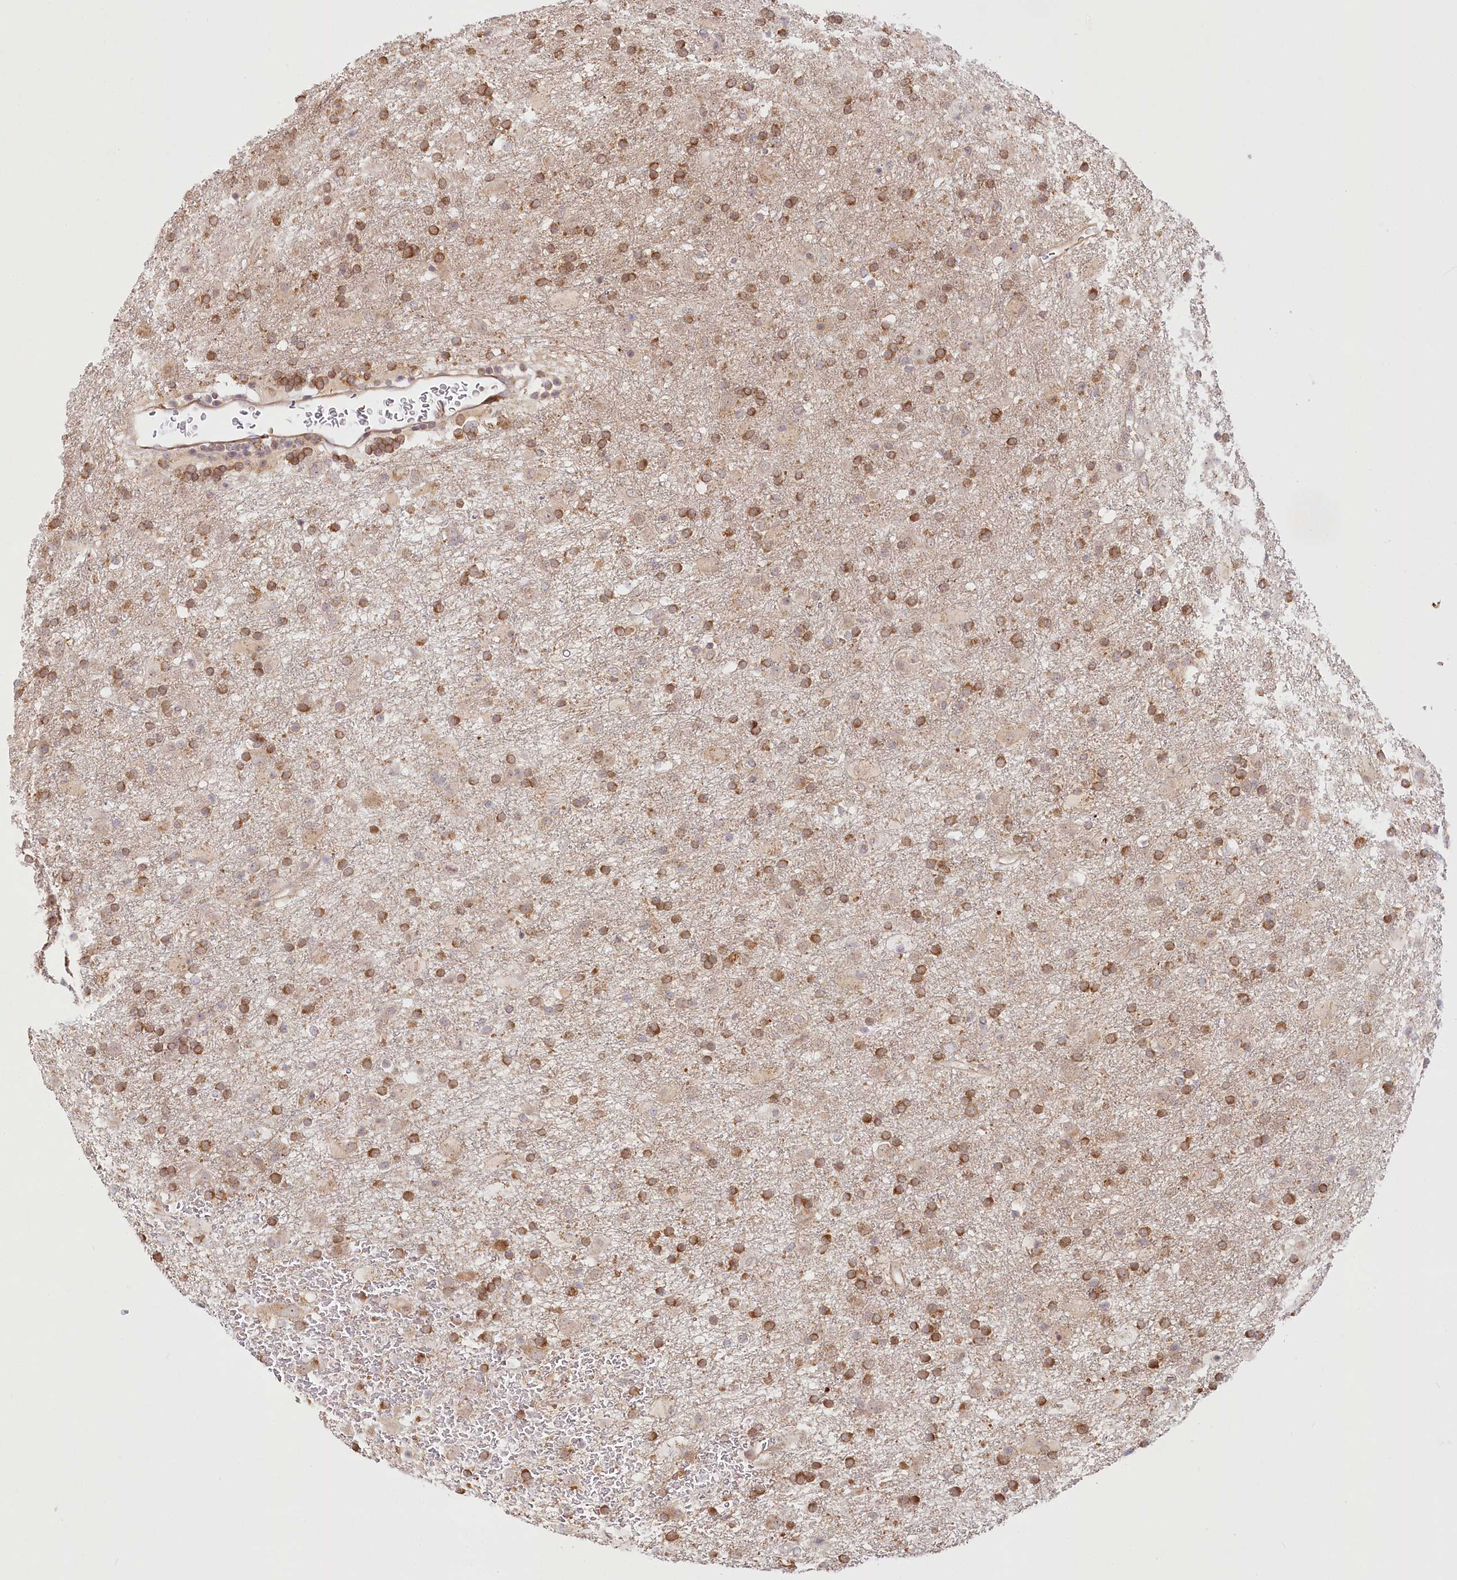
{"staining": {"intensity": "moderate", "quantity": ">75%", "location": "cytoplasmic/membranous"}, "tissue": "glioma", "cell_type": "Tumor cells", "image_type": "cancer", "snomed": [{"axis": "morphology", "description": "Glioma, malignant, Low grade"}, {"axis": "topography", "description": "Brain"}], "caption": "This is a photomicrograph of IHC staining of glioma, which shows moderate positivity in the cytoplasmic/membranous of tumor cells.", "gene": "INPP4B", "patient": {"sex": "male", "age": 65}}